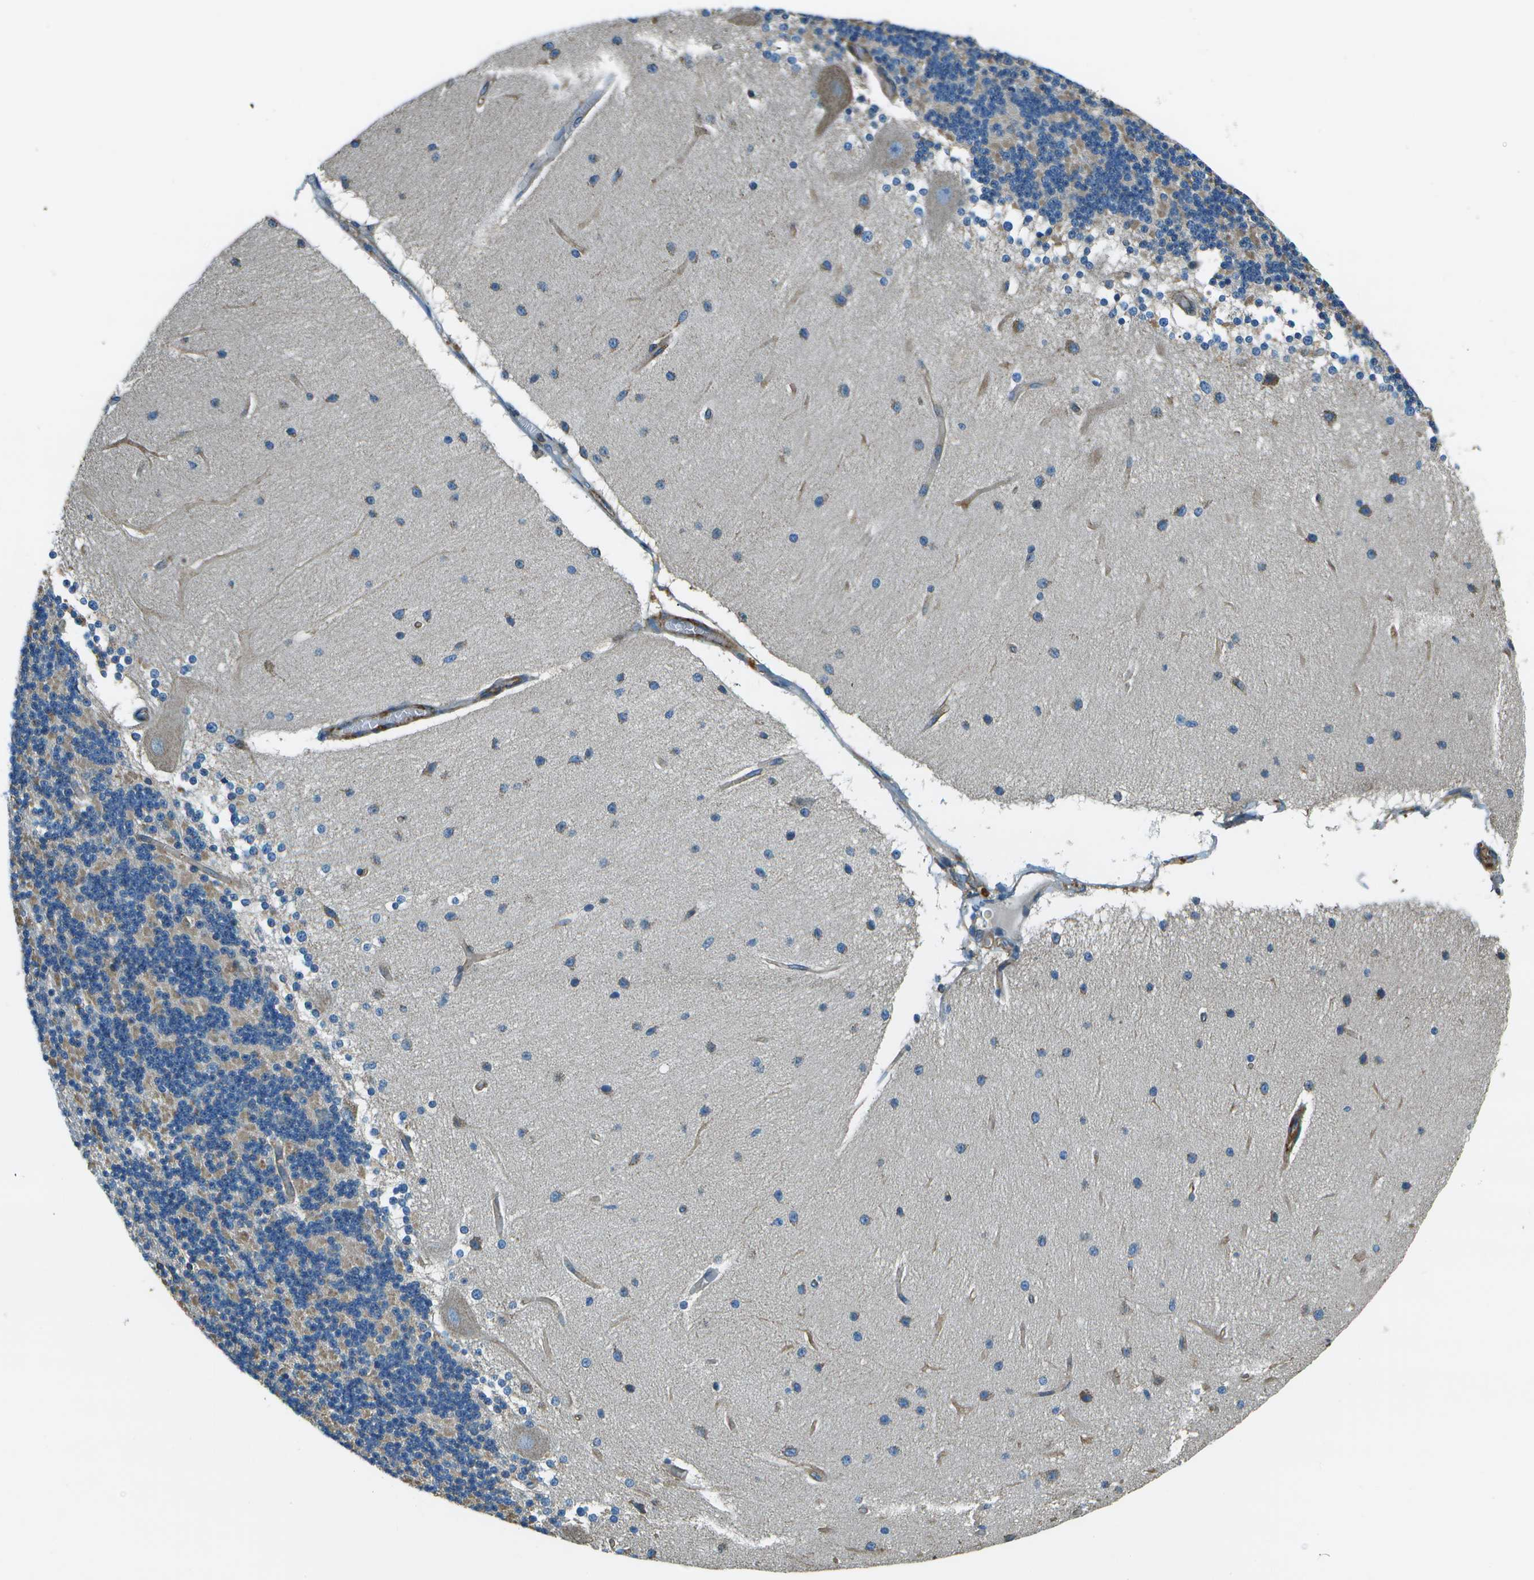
{"staining": {"intensity": "weak", "quantity": "<25%", "location": "cytoplasmic/membranous"}, "tissue": "cerebellum", "cell_type": "Cells in granular layer", "image_type": "normal", "snomed": [{"axis": "morphology", "description": "Normal tissue, NOS"}, {"axis": "topography", "description": "Cerebellum"}], "caption": "The image reveals no significant staining in cells in granular layer of cerebellum.", "gene": "TMEM51", "patient": {"sex": "female", "age": 54}}